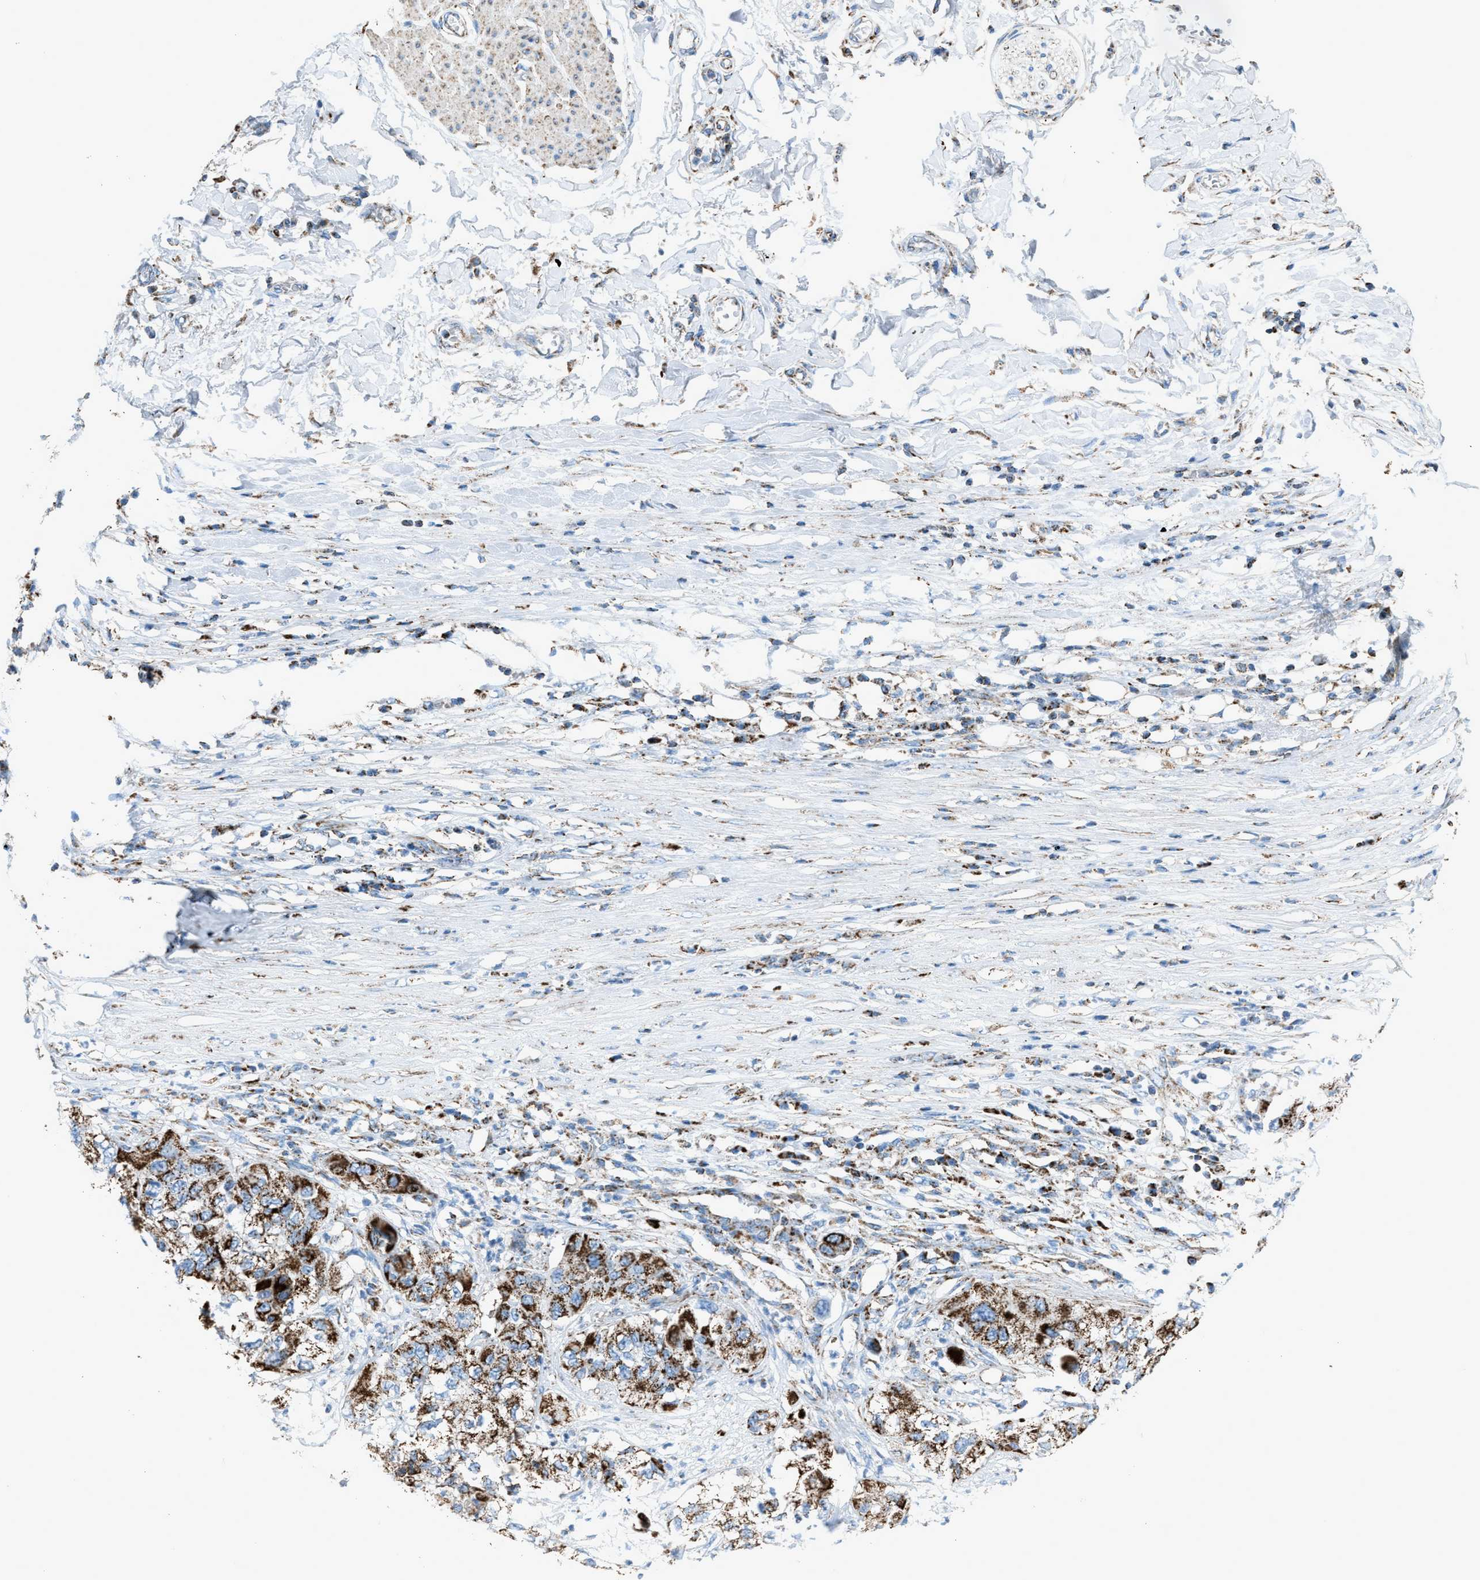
{"staining": {"intensity": "strong", "quantity": ">75%", "location": "cytoplasmic/membranous"}, "tissue": "pancreatic cancer", "cell_type": "Tumor cells", "image_type": "cancer", "snomed": [{"axis": "morphology", "description": "Adenocarcinoma, NOS"}, {"axis": "topography", "description": "Pancreas"}], "caption": "This photomicrograph reveals IHC staining of pancreatic adenocarcinoma, with high strong cytoplasmic/membranous staining in about >75% of tumor cells.", "gene": "MDH2", "patient": {"sex": "female", "age": 78}}